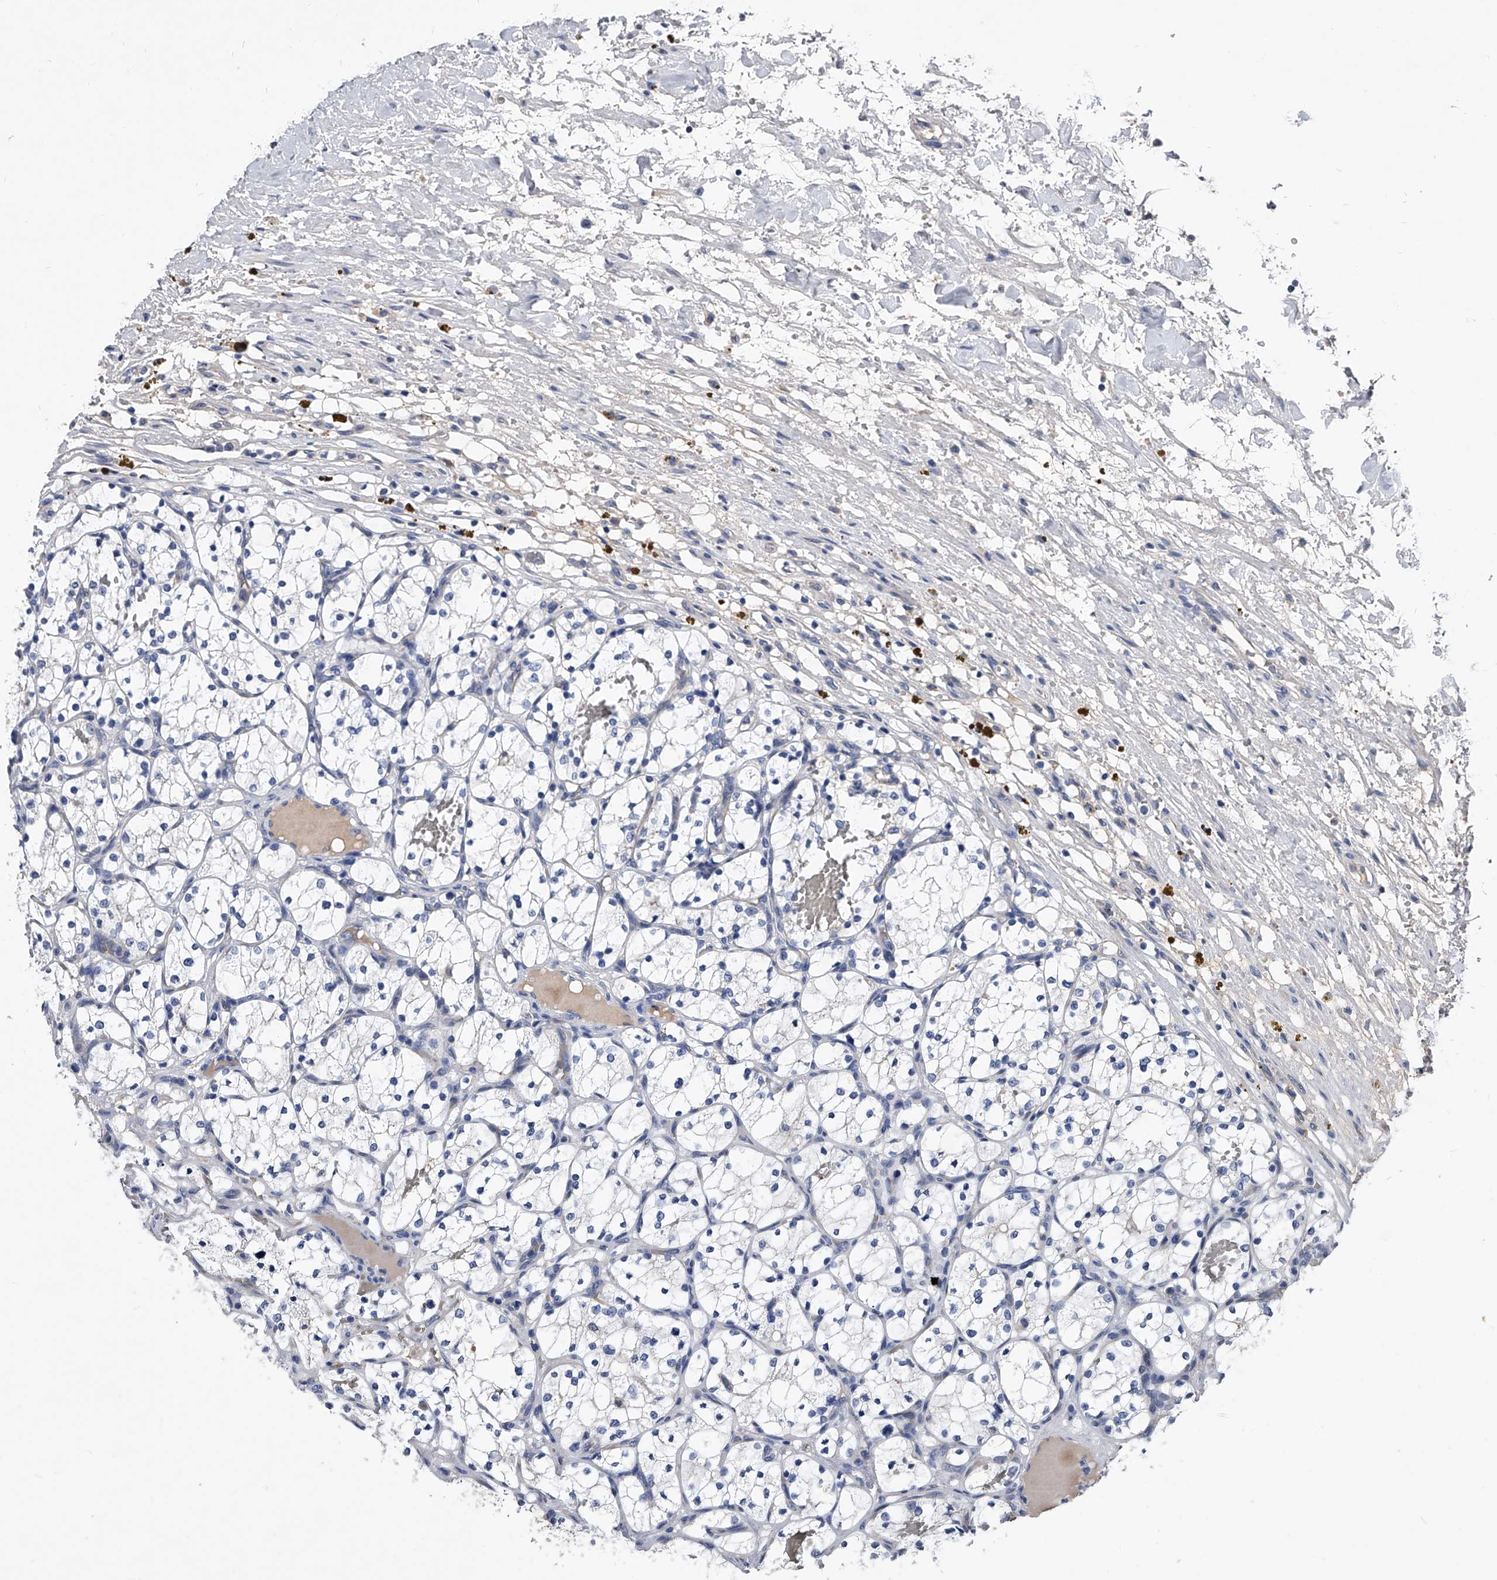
{"staining": {"intensity": "negative", "quantity": "none", "location": "none"}, "tissue": "renal cancer", "cell_type": "Tumor cells", "image_type": "cancer", "snomed": [{"axis": "morphology", "description": "Adenocarcinoma, NOS"}, {"axis": "topography", "description": "Kidney"}], "caption": "Immunohistochemistry image of human renal cancer (adenocarcinoma) stained for a protein (brown), which exhibits no positivity in tumor cells.", "gene": "EFCAB7", "patient": {"sex": "female", "age": 69}}